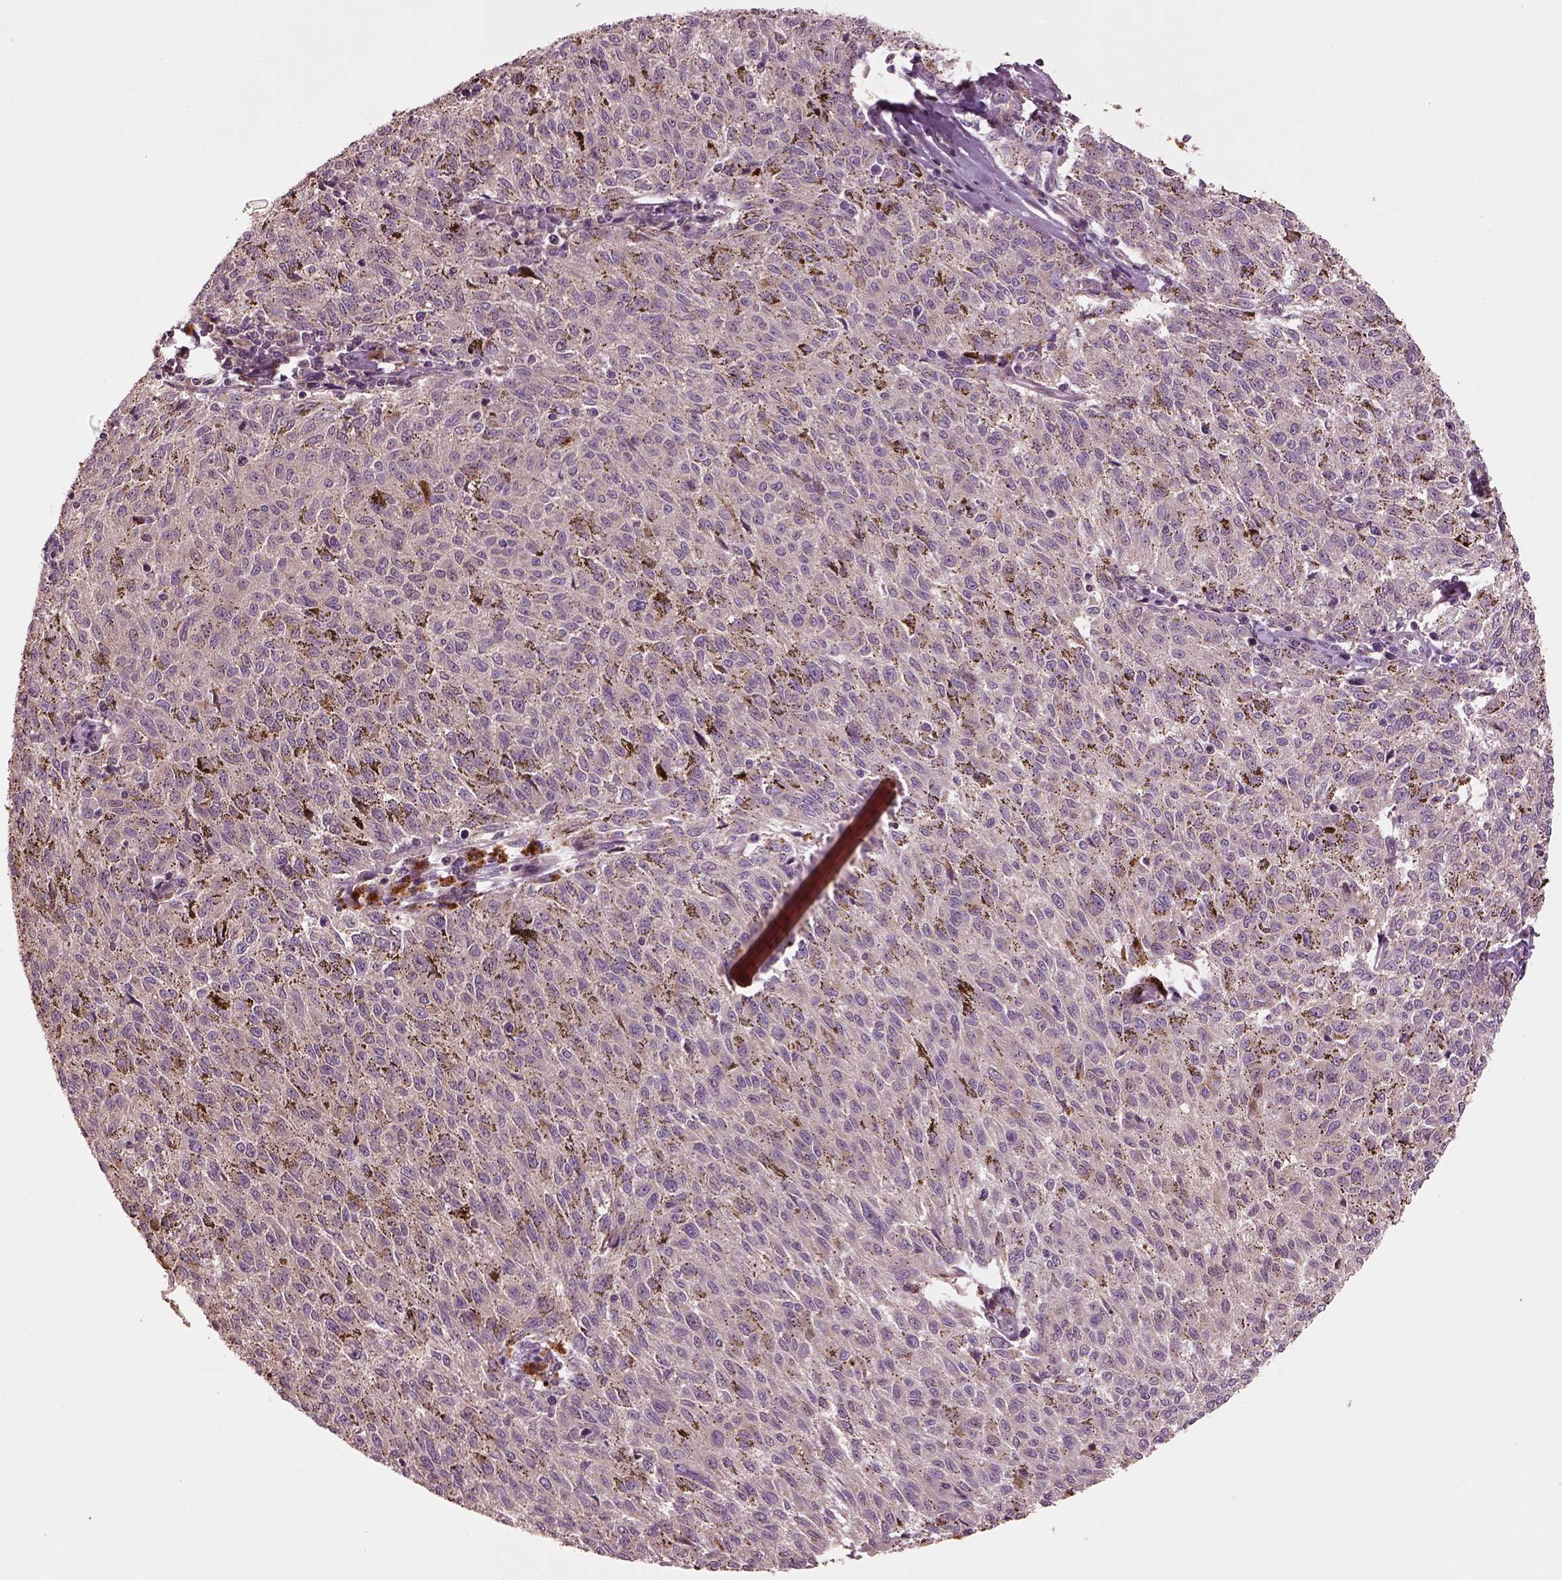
{"staining": {"intensity": "negative", "quantity": "none", "location": "none"}, "tissue": "melanoma", "cell_type": "Tumor cells", "image_type": "cancer", "snomed": [{"axis": "morphology", "description": "Malignant melanoma, NOS"}, {"axis": "topography", "description": "Skin"}], "caption": "DAB (3,3'-diaminobenzidine) immunohistochemical staining of human melanoma shows no significant expression in tumor cells.", "gene": "MTHFS", "patient": {"sex": "female", "age": 72}}